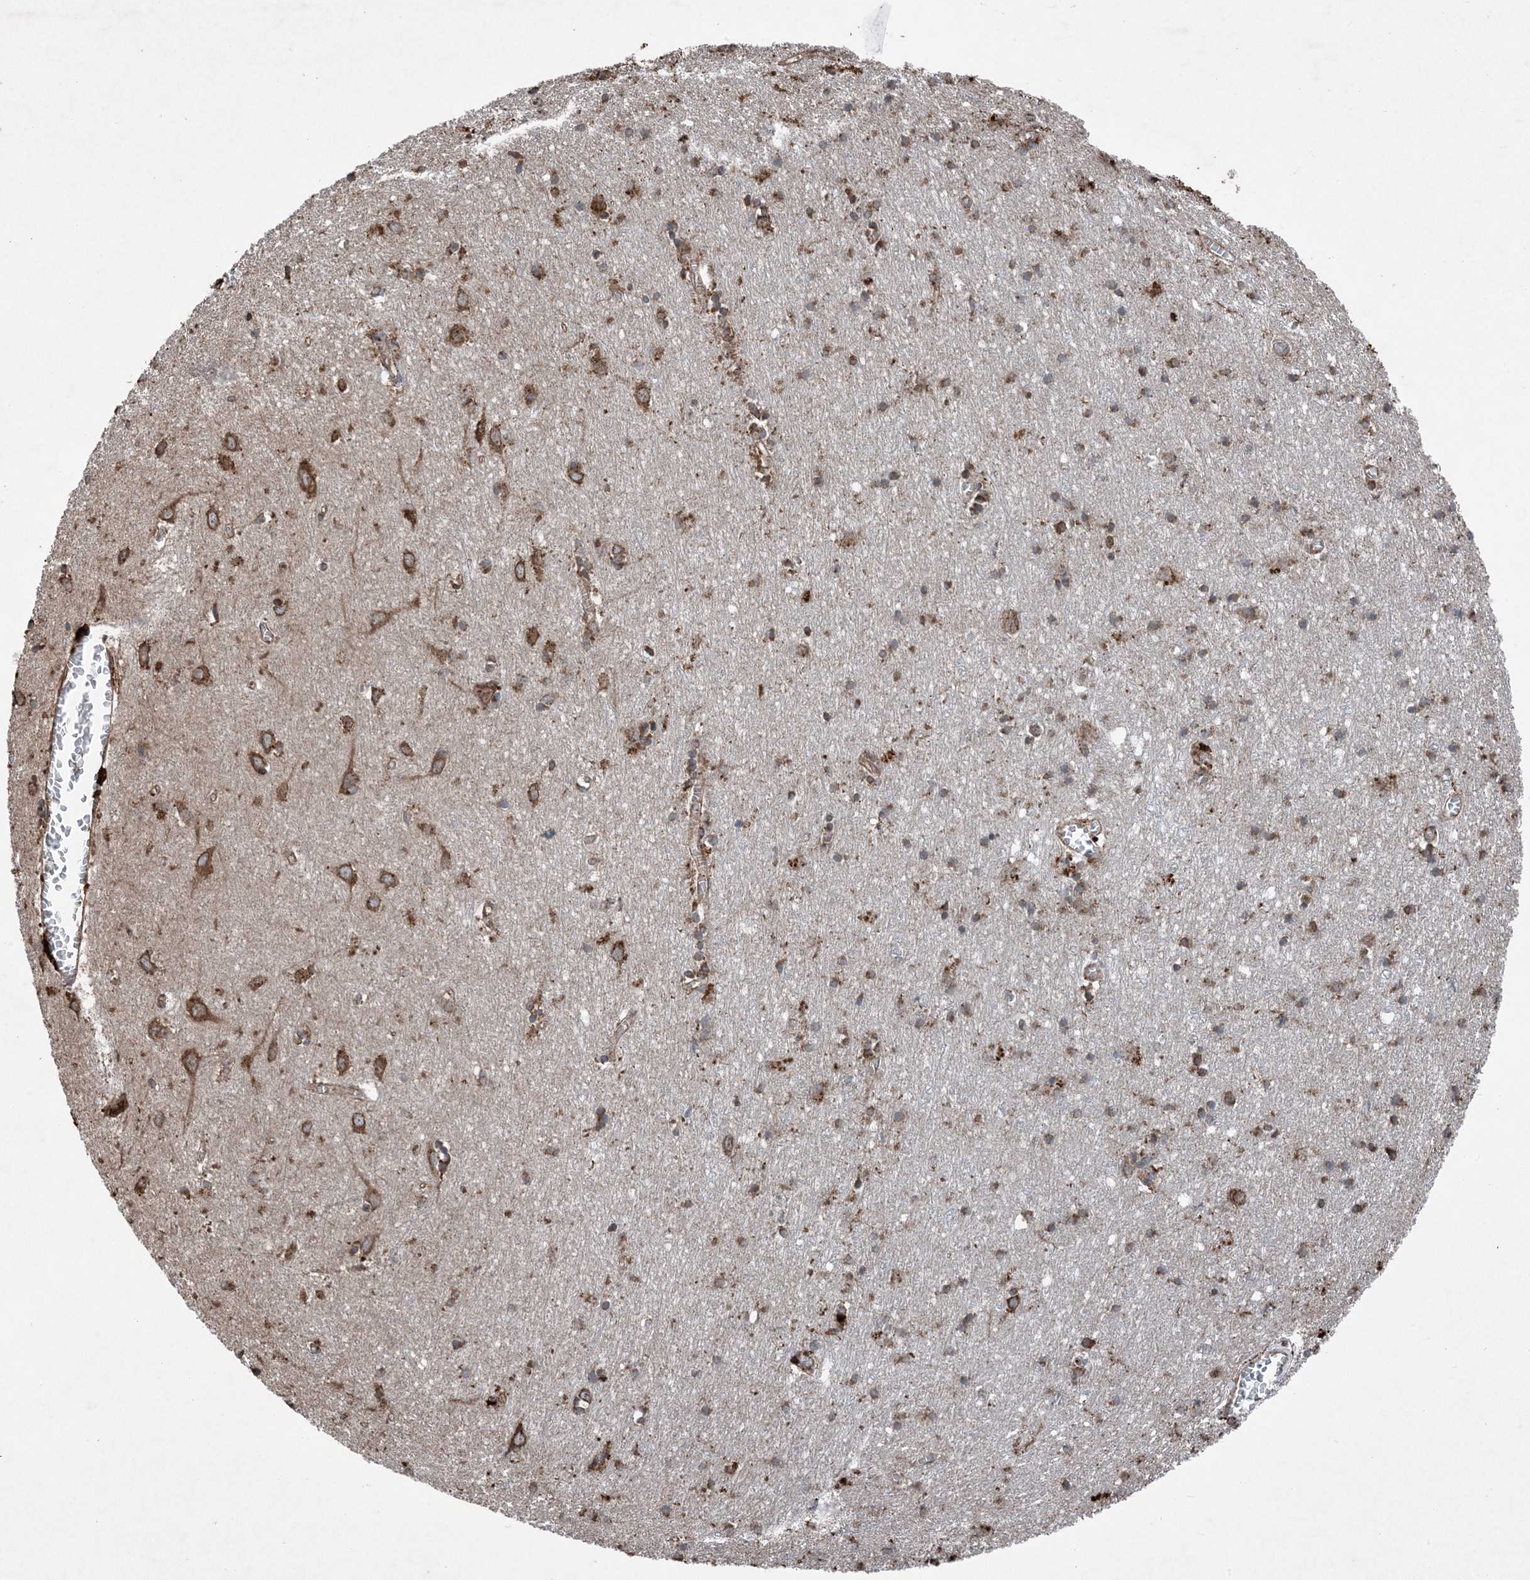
{"staining": {"intensity": "negative", "quantity": "none", "location": "none"}, "tissue": "cerebral cortex", "cell_type": "Endothelial cells", "image_type": "normal", "snomed": [{"axis": "morphology", "description": "Normal tissue, NOS"}, {"axis": "topography", "description": "Cerebral cortex"}], "caption": "An immunohistochemistry histopathology image of benign cerebral cortex is shown. There is no staining in endothelial cells of cerebral cortex. (DAB (3,3'-diaminobenzidine) immunohistochemistry visualized using brightfield microscopy, high magnification).", "gene": "PDIA6", "patient": {"sex": "female", "age": 64}}